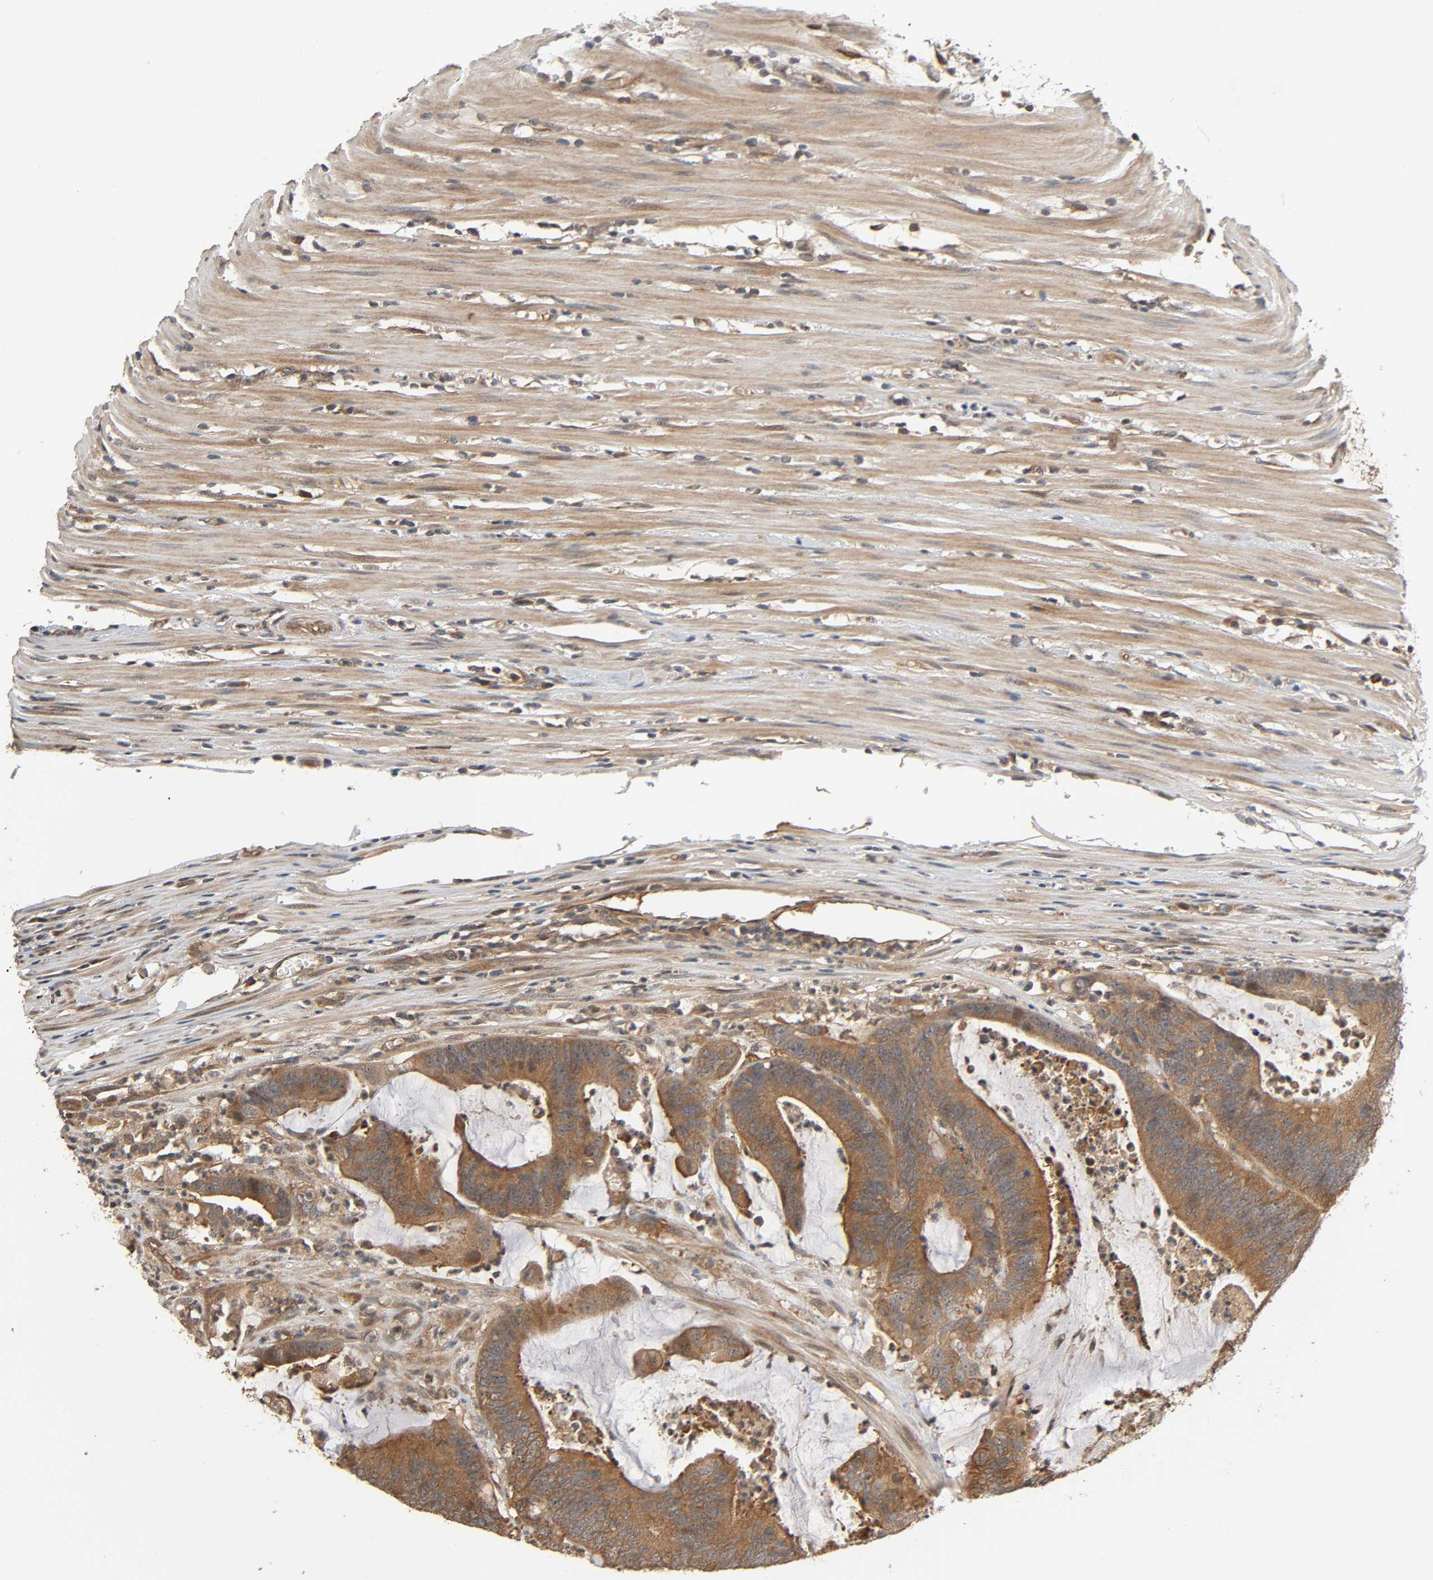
{"staining": {"intensity": "moderate", "quantity": ">75%", "location": "cytoplasmic/membranous"}, "tissue": "colorectal cancer", "cell_type": "Tumor cells", "image_type": "cancer", "snomed": [{"axis": "morphology", "description": "Adenocarcinoma, NOS"}, {"axis": "topography", "description": "Rectum"}], "caption": "There is medium levels of moderate cytoplasmic/membranous expression in tumor cells of adenocarcinoma (colorectal), as demonstrated by immunohistochemical staining (brown color).", "gene": "PPP2R1B", "patient": {"sex": "female", "age": 66}}